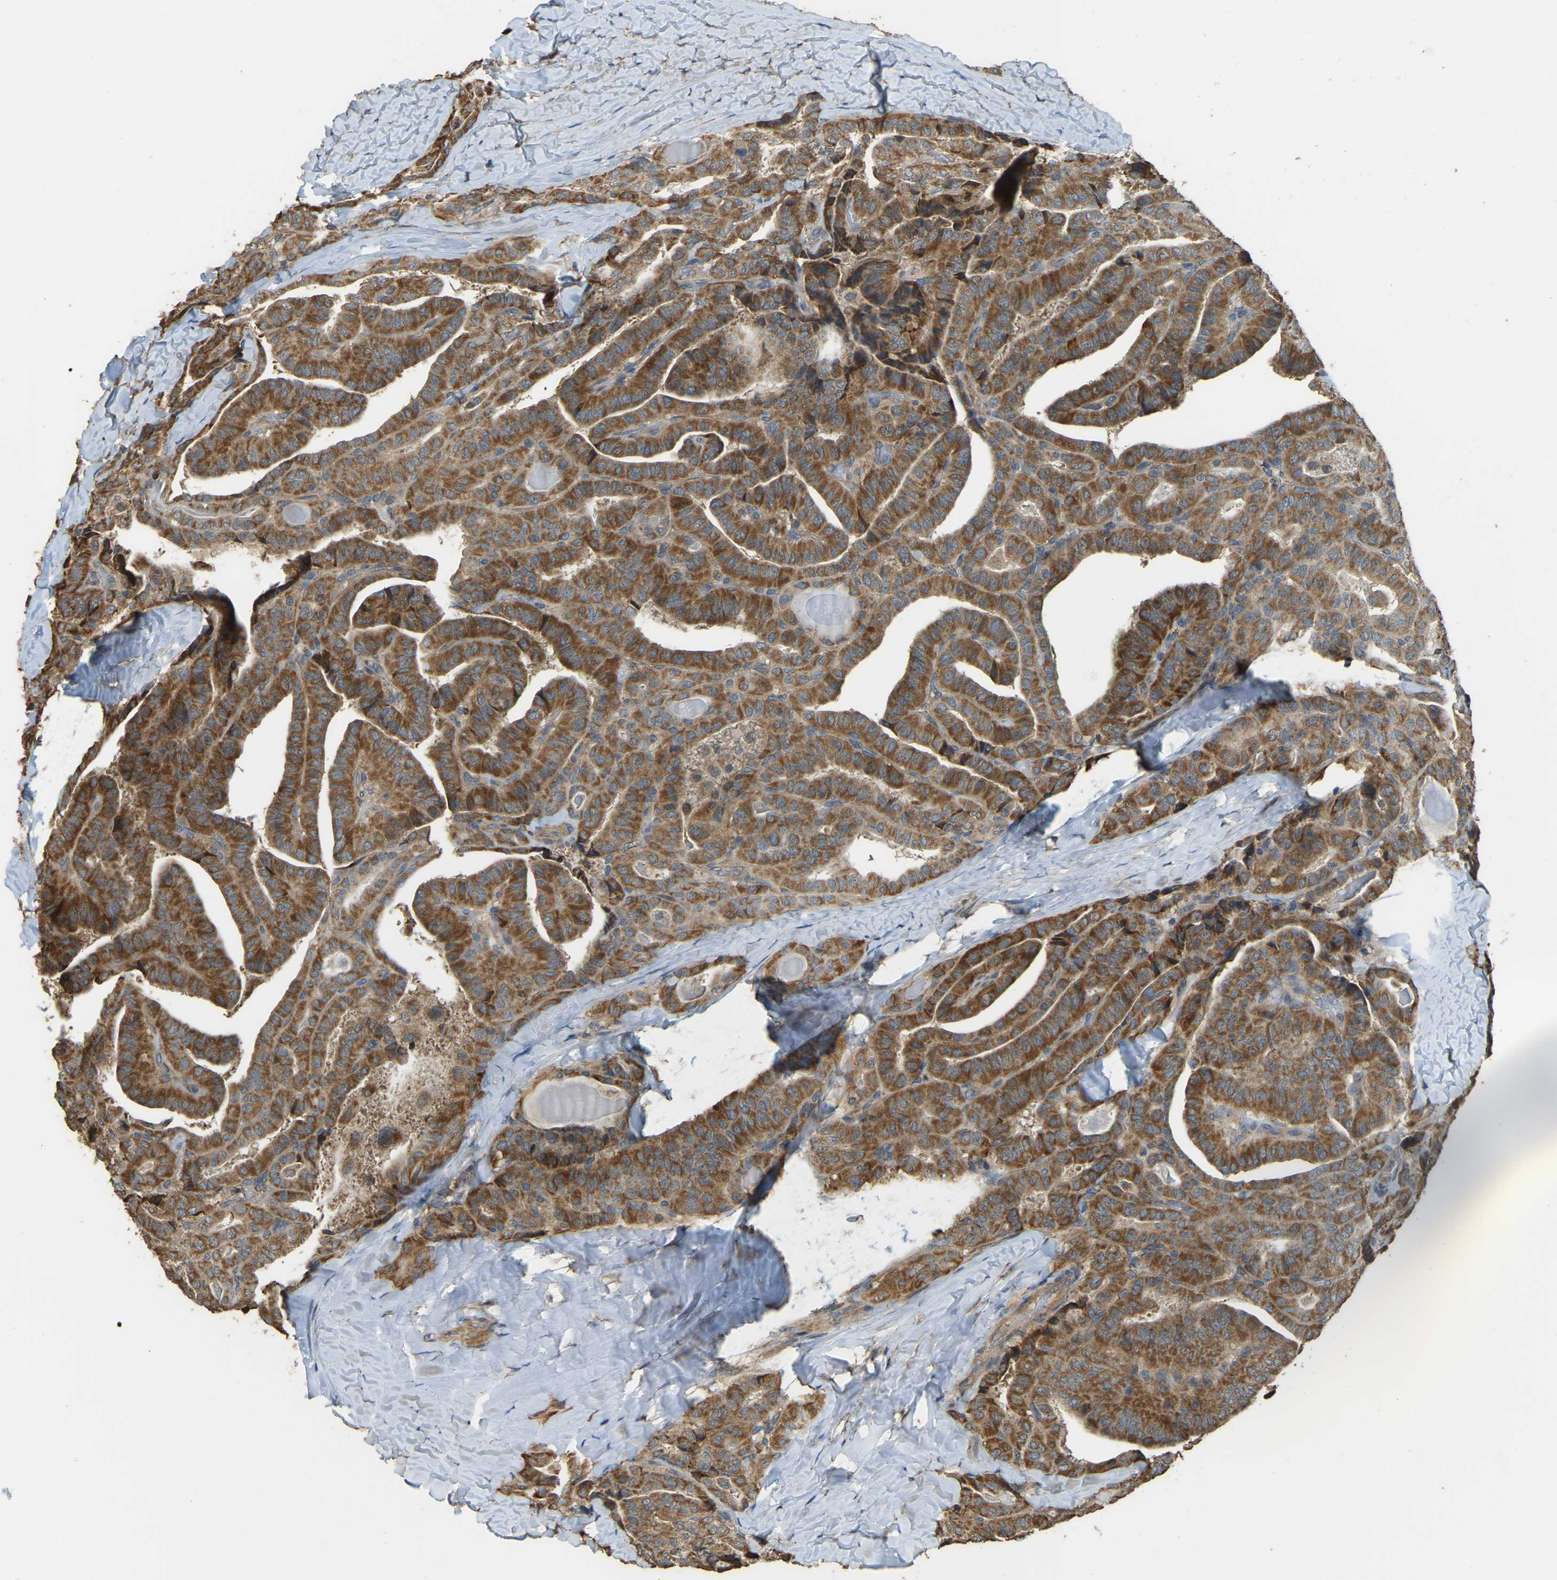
{"staining": {"intensity": "moderate", "quantity": ">75%", "location": "cytoplasmic/membranous"}, "tissue": "thyroid cancer", "cell_type": "Tumor cells", "image_type": "cancer", "snomed": [{"axis": "morphology", "description": "Papillary adenocarcinoma, NOS"}, {"axis": "topography", "description": "Thyroid gland"}], "caption": "A photomicrograph showing moderate cytoplasmic/membranous expression in about >75% of tumor cells in thyroid cancer, as visualized by brown immunohistochemical staining.", "gene": "GNG2", "patient": {"sex": "male", "age": 77}}